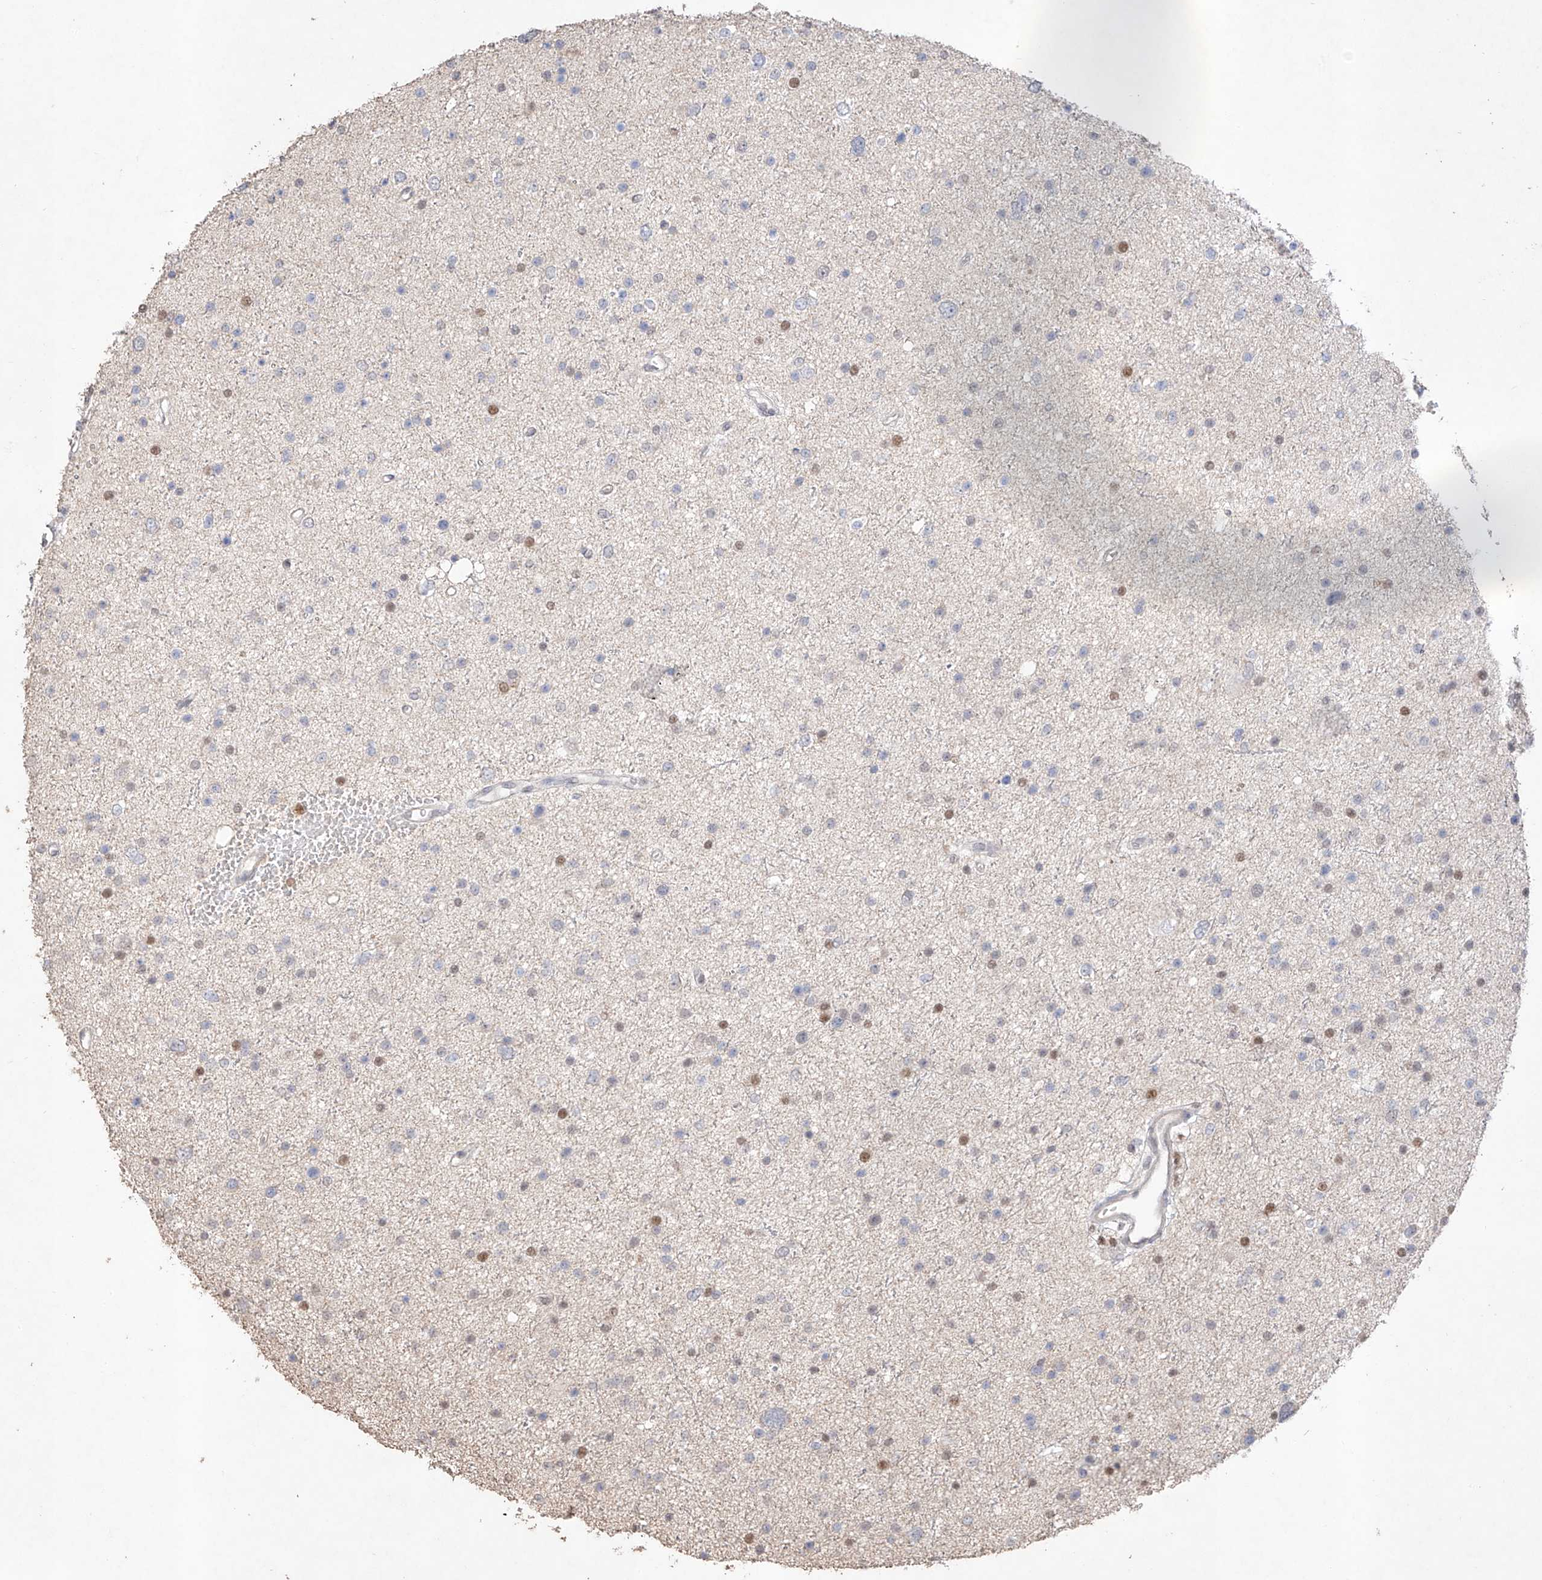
{"staining": {"intensity": "negative", "quantity": "none", "location": "none"}, "tissue": "glioma", "cell_type": "Tumor cells", "image_type": "cancer", "snomed": [{"axis": "morphology", "description": "Glioma, malignant, Low grade"}, {"axis": "topography", "description": "Brain"}], "caption": "IHC micrograph of human malignant low-grade glioma stained for a protein (brown), which reveals no staining in tumor cells.", "gene": "APIP", "patient": {"sex": "female", "age": 37}}